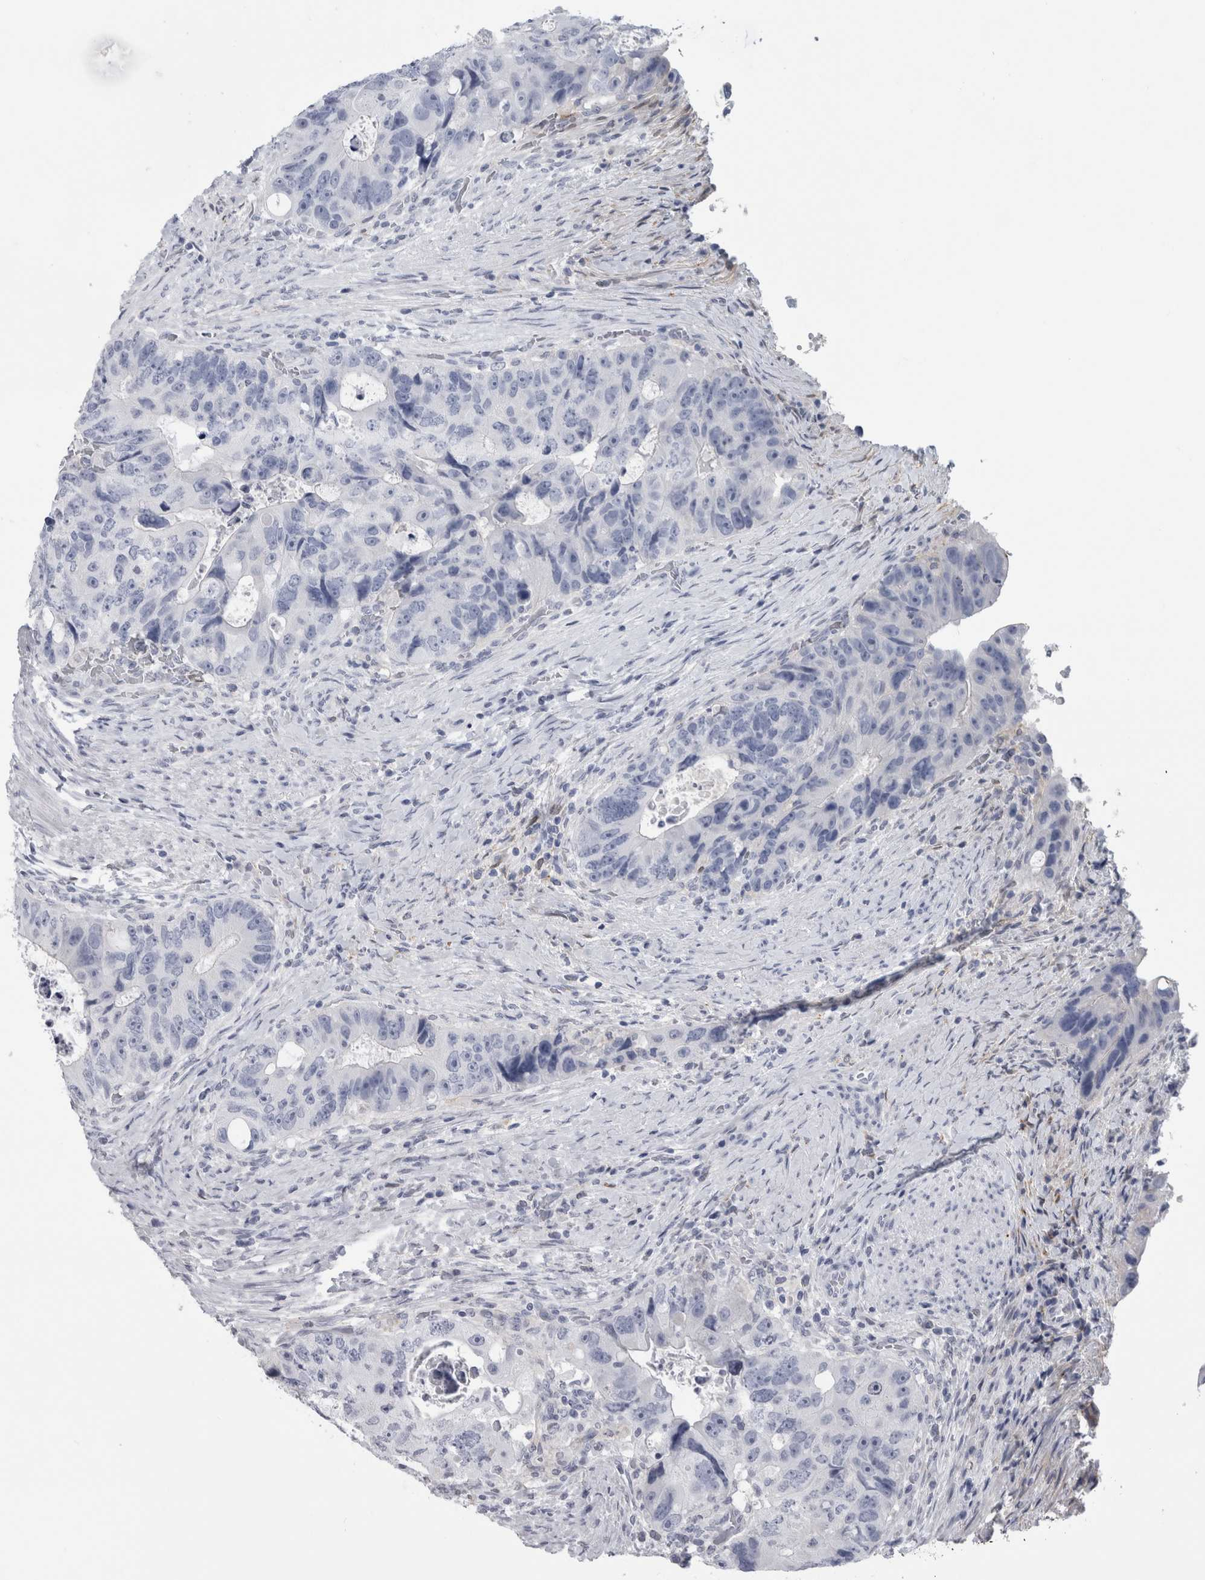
{"staining": {"intensity": "negative", "quantity": "none", "location": "none"}, "tissue": "colorectal cancer", "cell_type": "Tumor cells", "image_type": "cancer", "snomed": [{"axis": "morphology", "description": "Adenocarcinoma, NOS"}, {"axis": "topography", "description": "Rectum"}], "caption": "The image exhibits no staining of tumor cells in adenocarcinoma (colorectal).", "gene": "DNAJC24", "patient": {"sex": "male", "age": 59}}